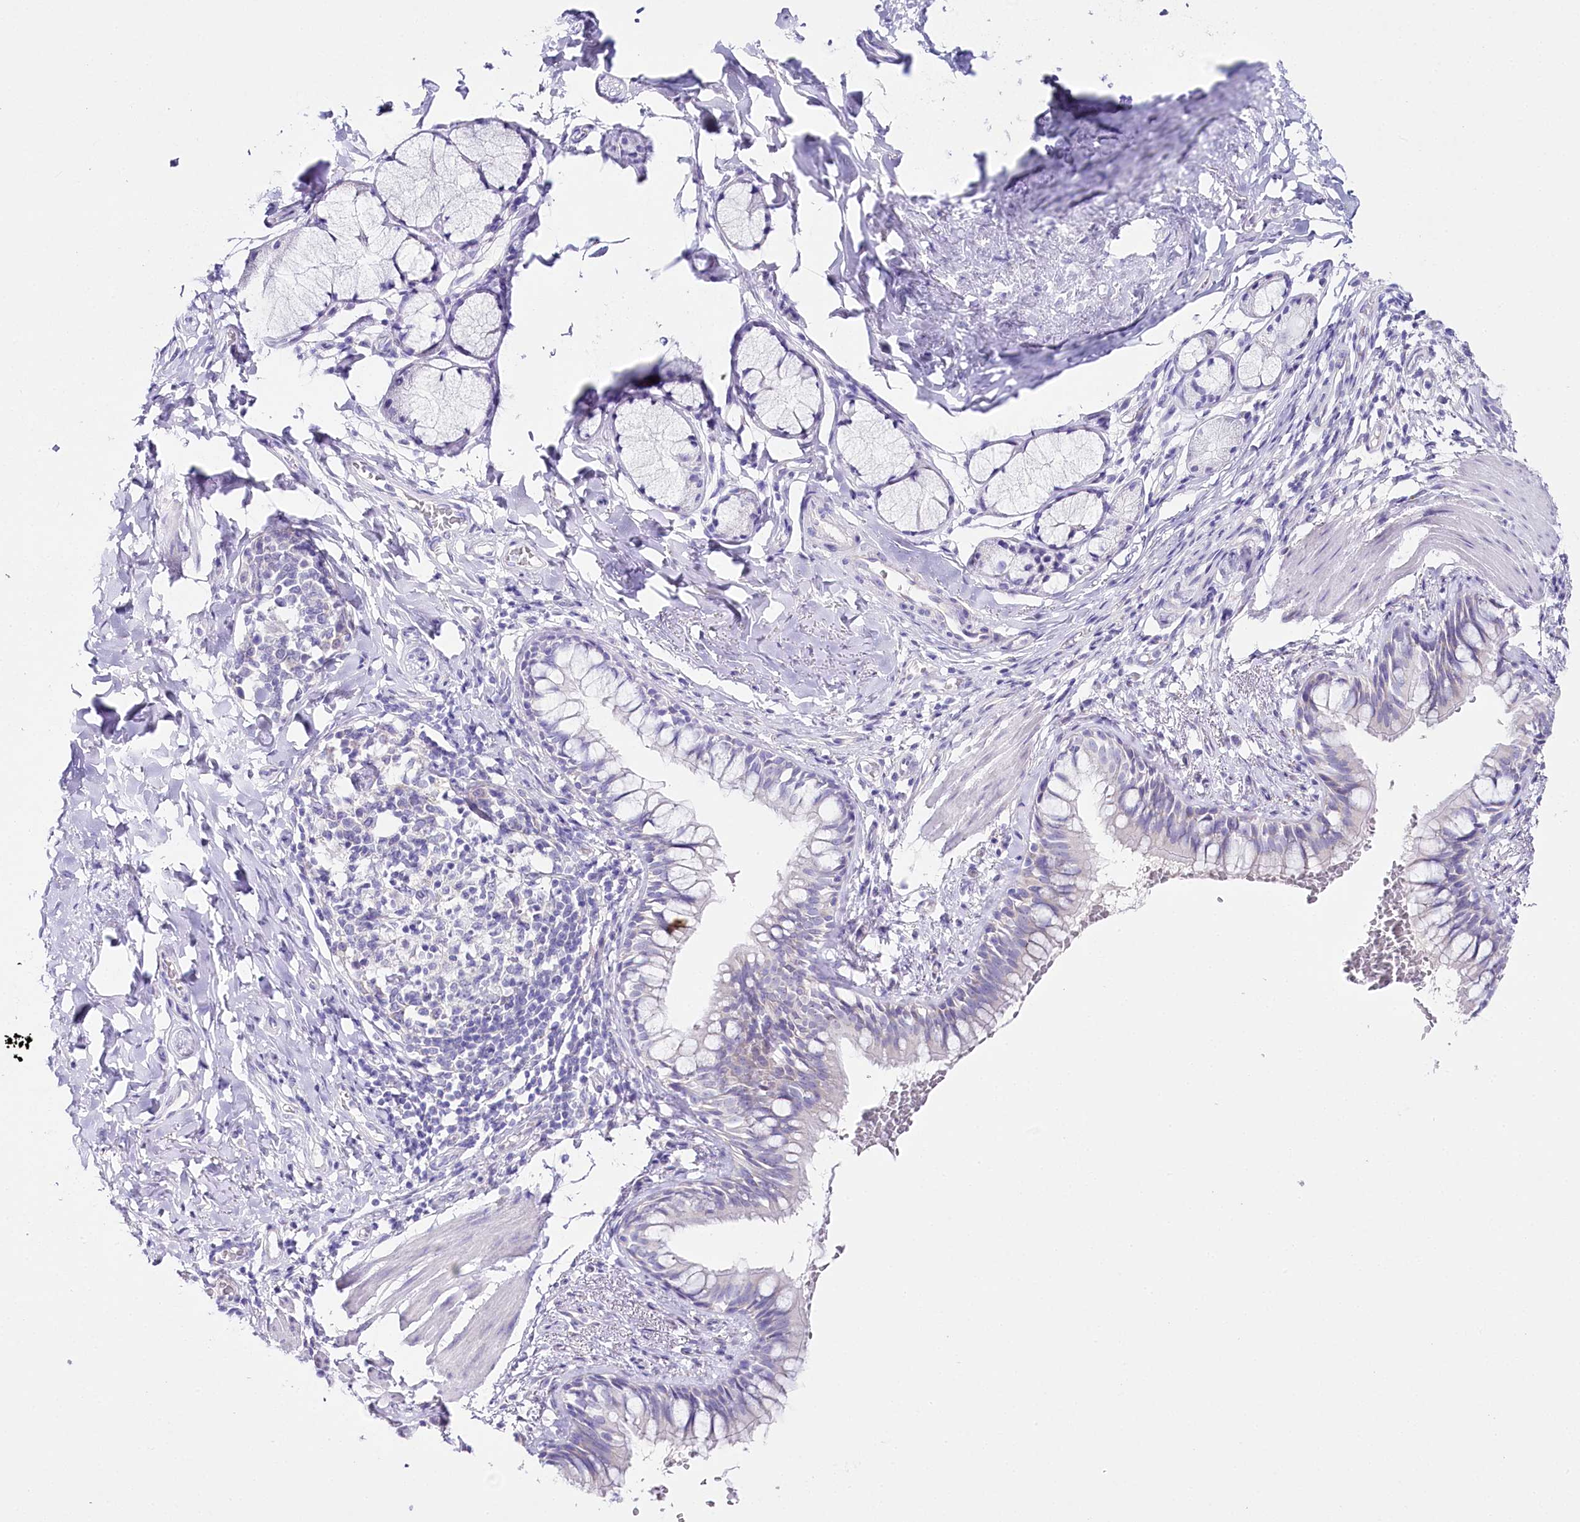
{"staining": {"intensity": "negative", "quantity": "none", "location": "none"}, "tissue": "bronchus", "cell_type": "Respiratory epithelial cells", "image_type": "normal", "snomed": [{"axis": "morphology", "description": "Normal tissue, NOS"}, {"axis": "topography", "description": "Cartilage tissue"}, {"axis": "topography", "description": "Bronchus"}], "caption": "A high-resolution histopathology image shows immunohistochemistry staining of benign bronchus, which displays no significant positivity in respiratory epithelial cells. (DAB immunohistochemistry visualized using brightfield microscopy, high magnification).", "gene": "CSN3", "patient": {"sex": "female", "age": 36}}